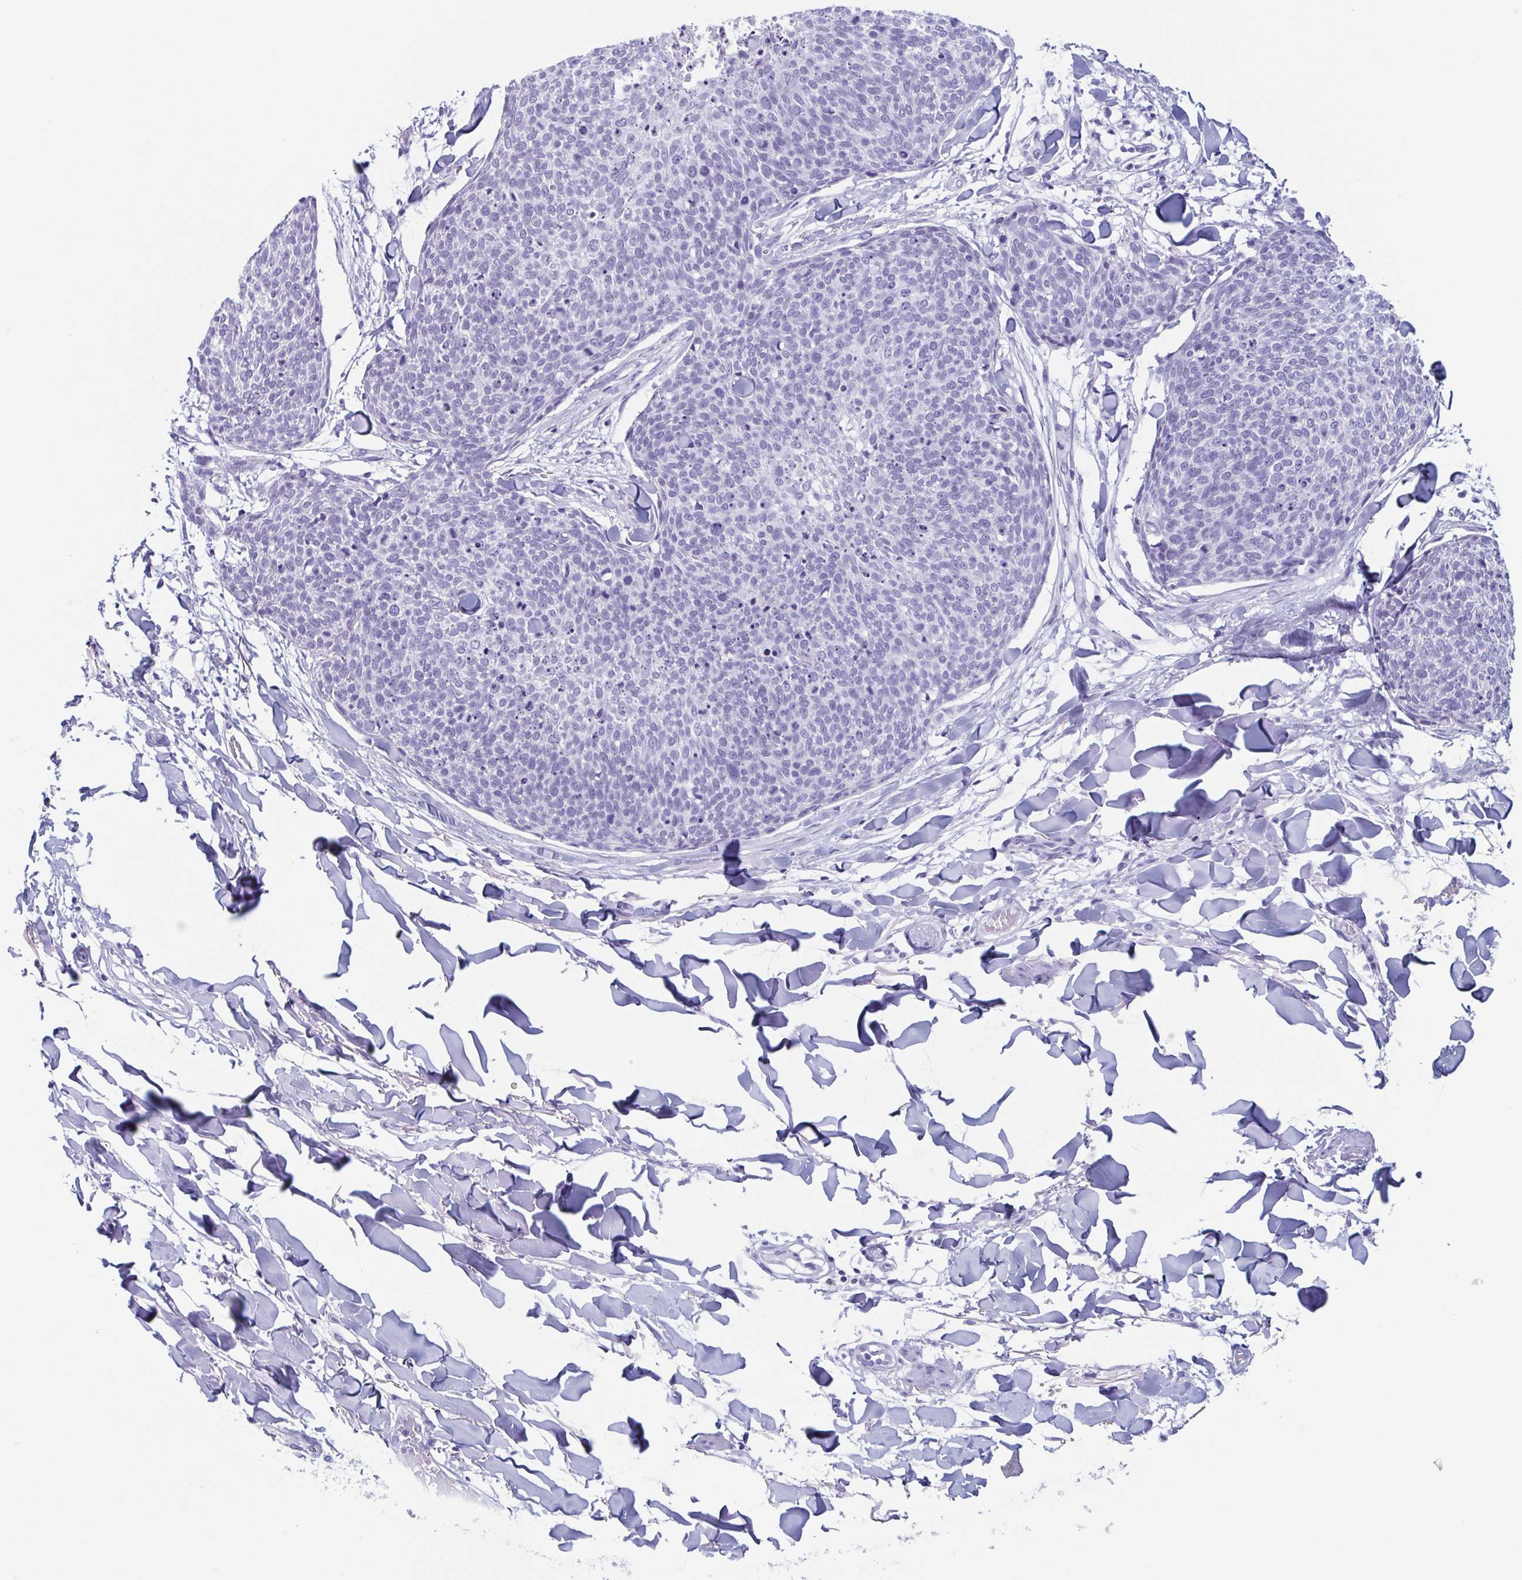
{"staining": {"intensity": "negative", "quantity": "none", "location": "none"}, "tissue": "skin cancer", "cell_type": "Tumor cells", "image_type": "cancer", "snomed": [{"axis": "morphology", "description": "Squamous cell carcinoma, NOS"}, {"axis": "topography", "description": "Skin"}, {"axis": "topography", "description": "Vulva"}], "caption": "This histopathology image is of squamous cell carcinoma (skin) stained with immunohistochemistry (IHC) to label a protein in brown with the nuclei are counter-stained blue. There is no expression in tumor cells.", "gene": "BPI", "patient": {"sex": "female", "age": 75}}